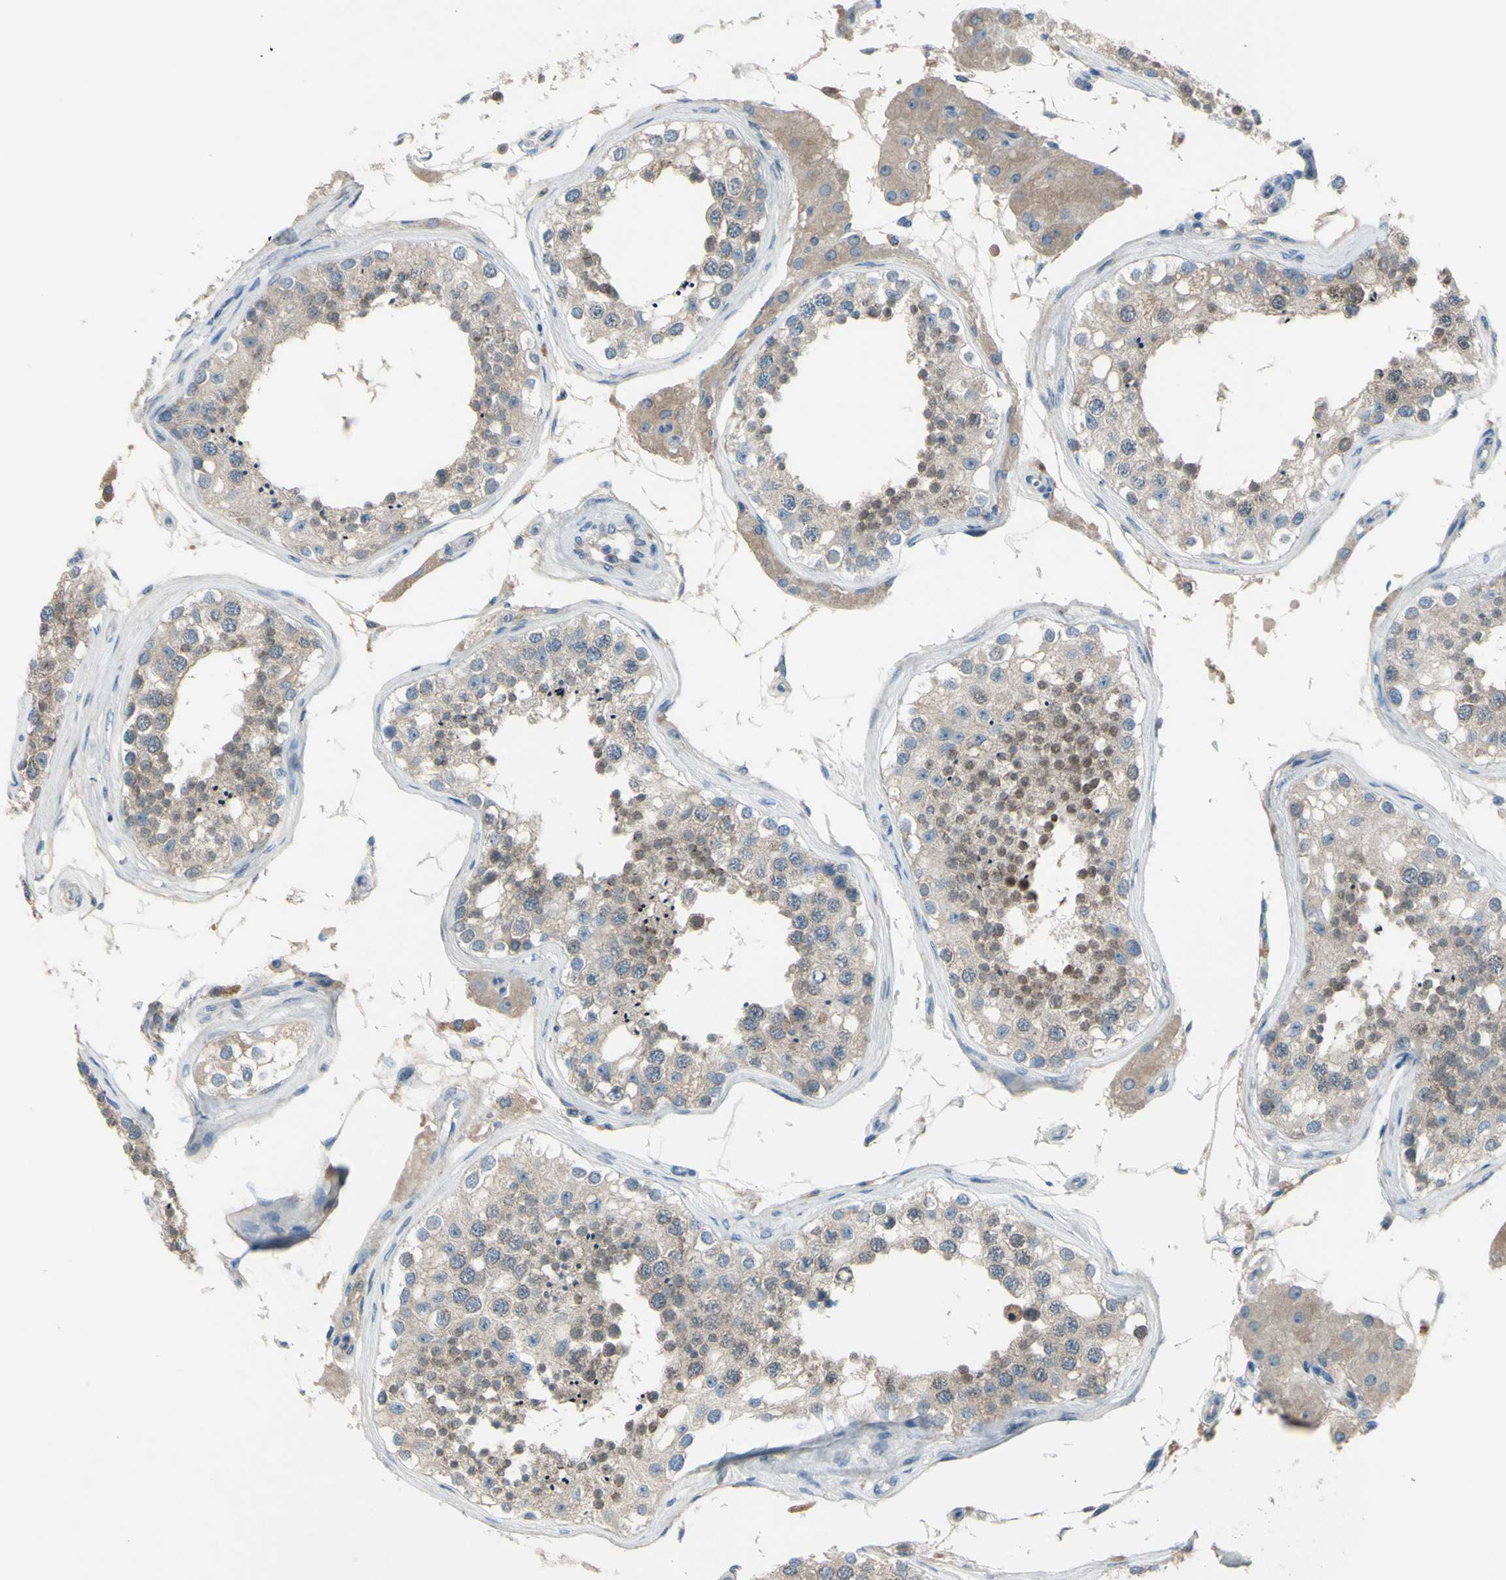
{"staining": {"intensity": "weak", "quantity": "25%-75%", "location": "cytoplasmic/membranous"}, "tissue": "testis", "cell_type": "Cells in seminiferous ducts", "image_type": "normal", "snomed": [{"axis": "morphology", "description": "Normal tissue, NOS"}, {"axis": "topography", "description": "Testis"}], "caption": "An image showing weak cytoplasmic/membranous staining in approximately 25%-75% of cells in seminiferous ducts in normal testis, as visualized by brown immunohistochemical staining.", "gene": "ATRN", "patient": {"sex": "male", "age": 68}}